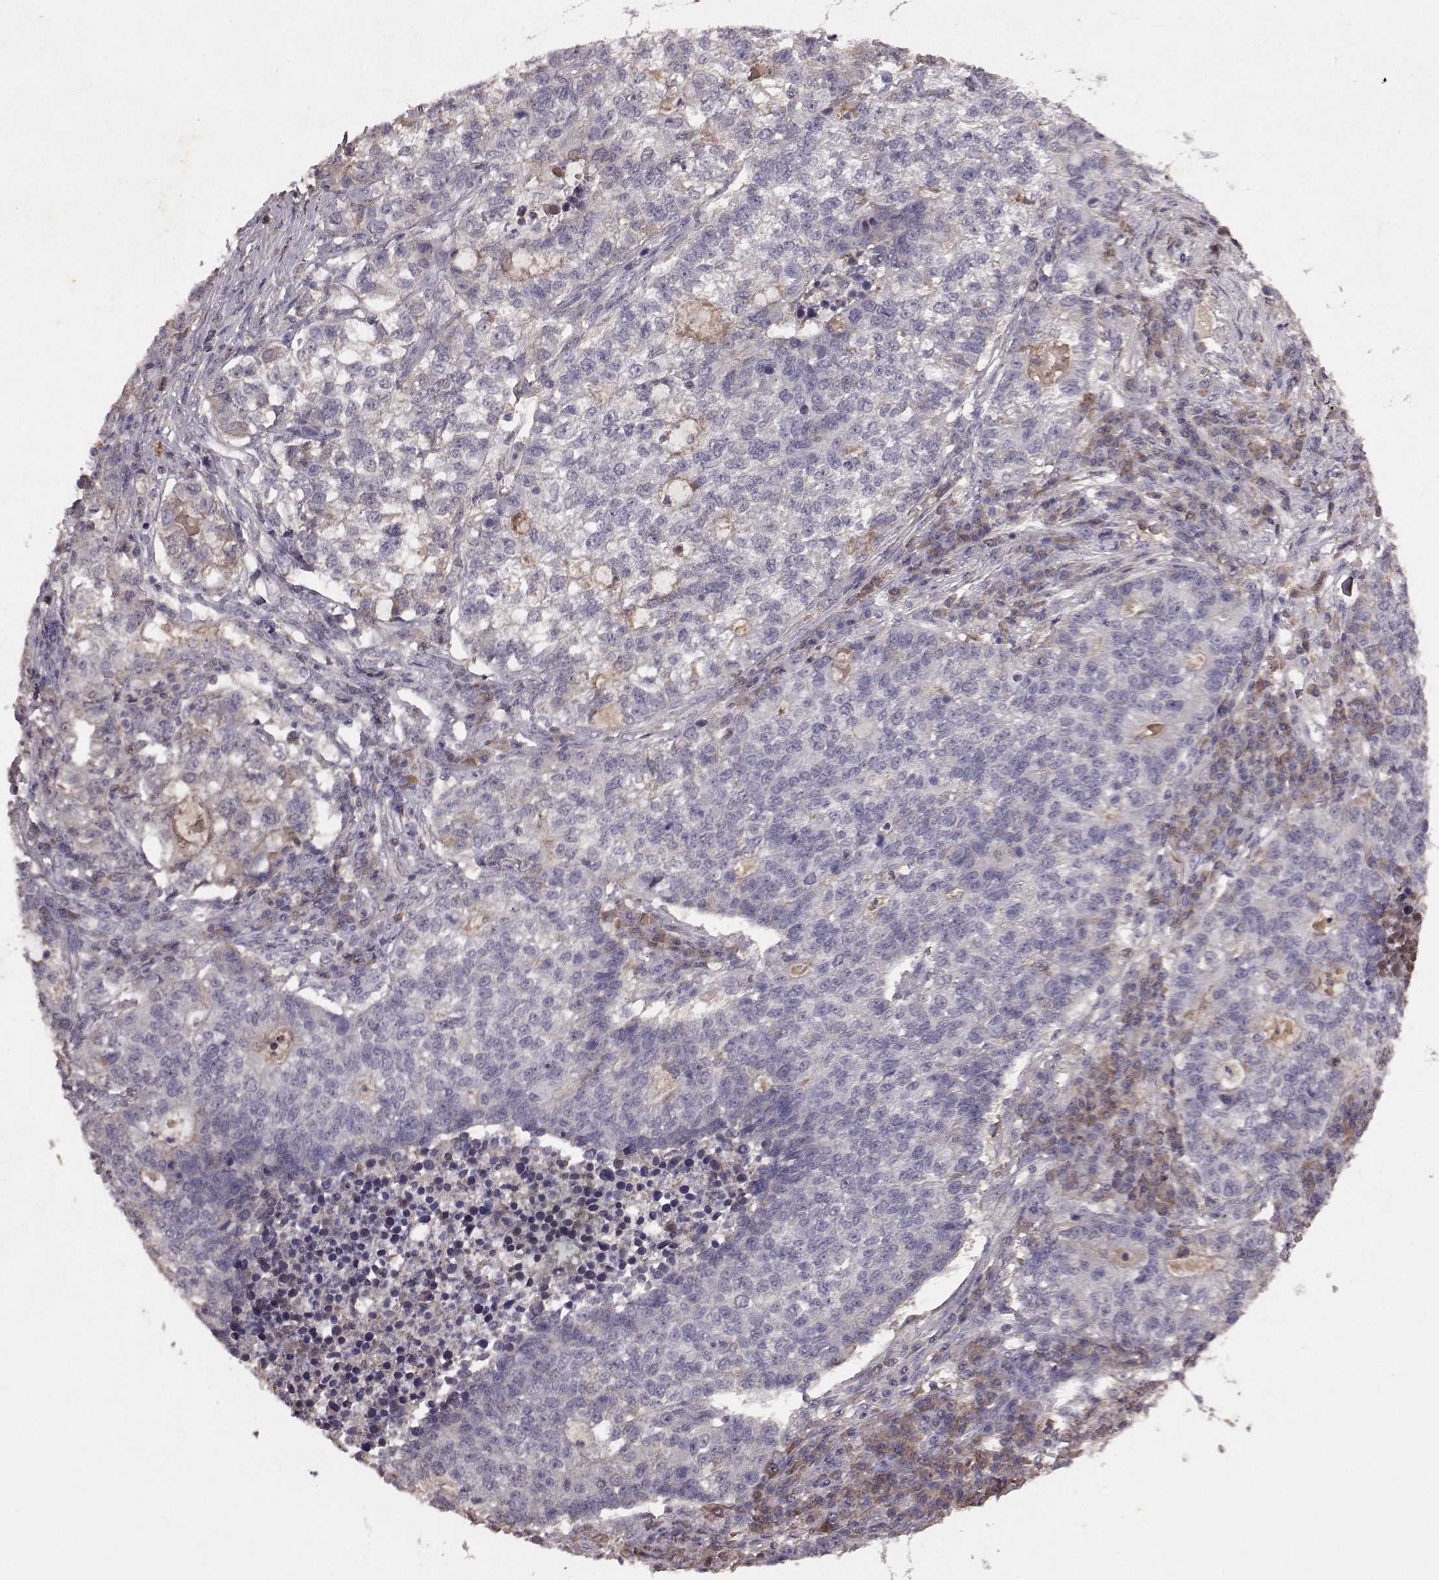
{"staining": {"intensity": "negative", "quantity": "none", "location": "none"}, "tissue": "lung cancer", "cell_type": "Tumor cells", "image_type": "cancer", "snomed": [{"axis": "morphology", "description": "Adenocarcinoma, NOS"}, {"axis": "topography", "description": "Lung"}], "caption": "A histopathology image of lung adenocarcinoma stained for a protein demonstrates no brown staining in tumor cells.", "gene": "FRRS1L", "patient": {"sex": "male", "age": 57}}